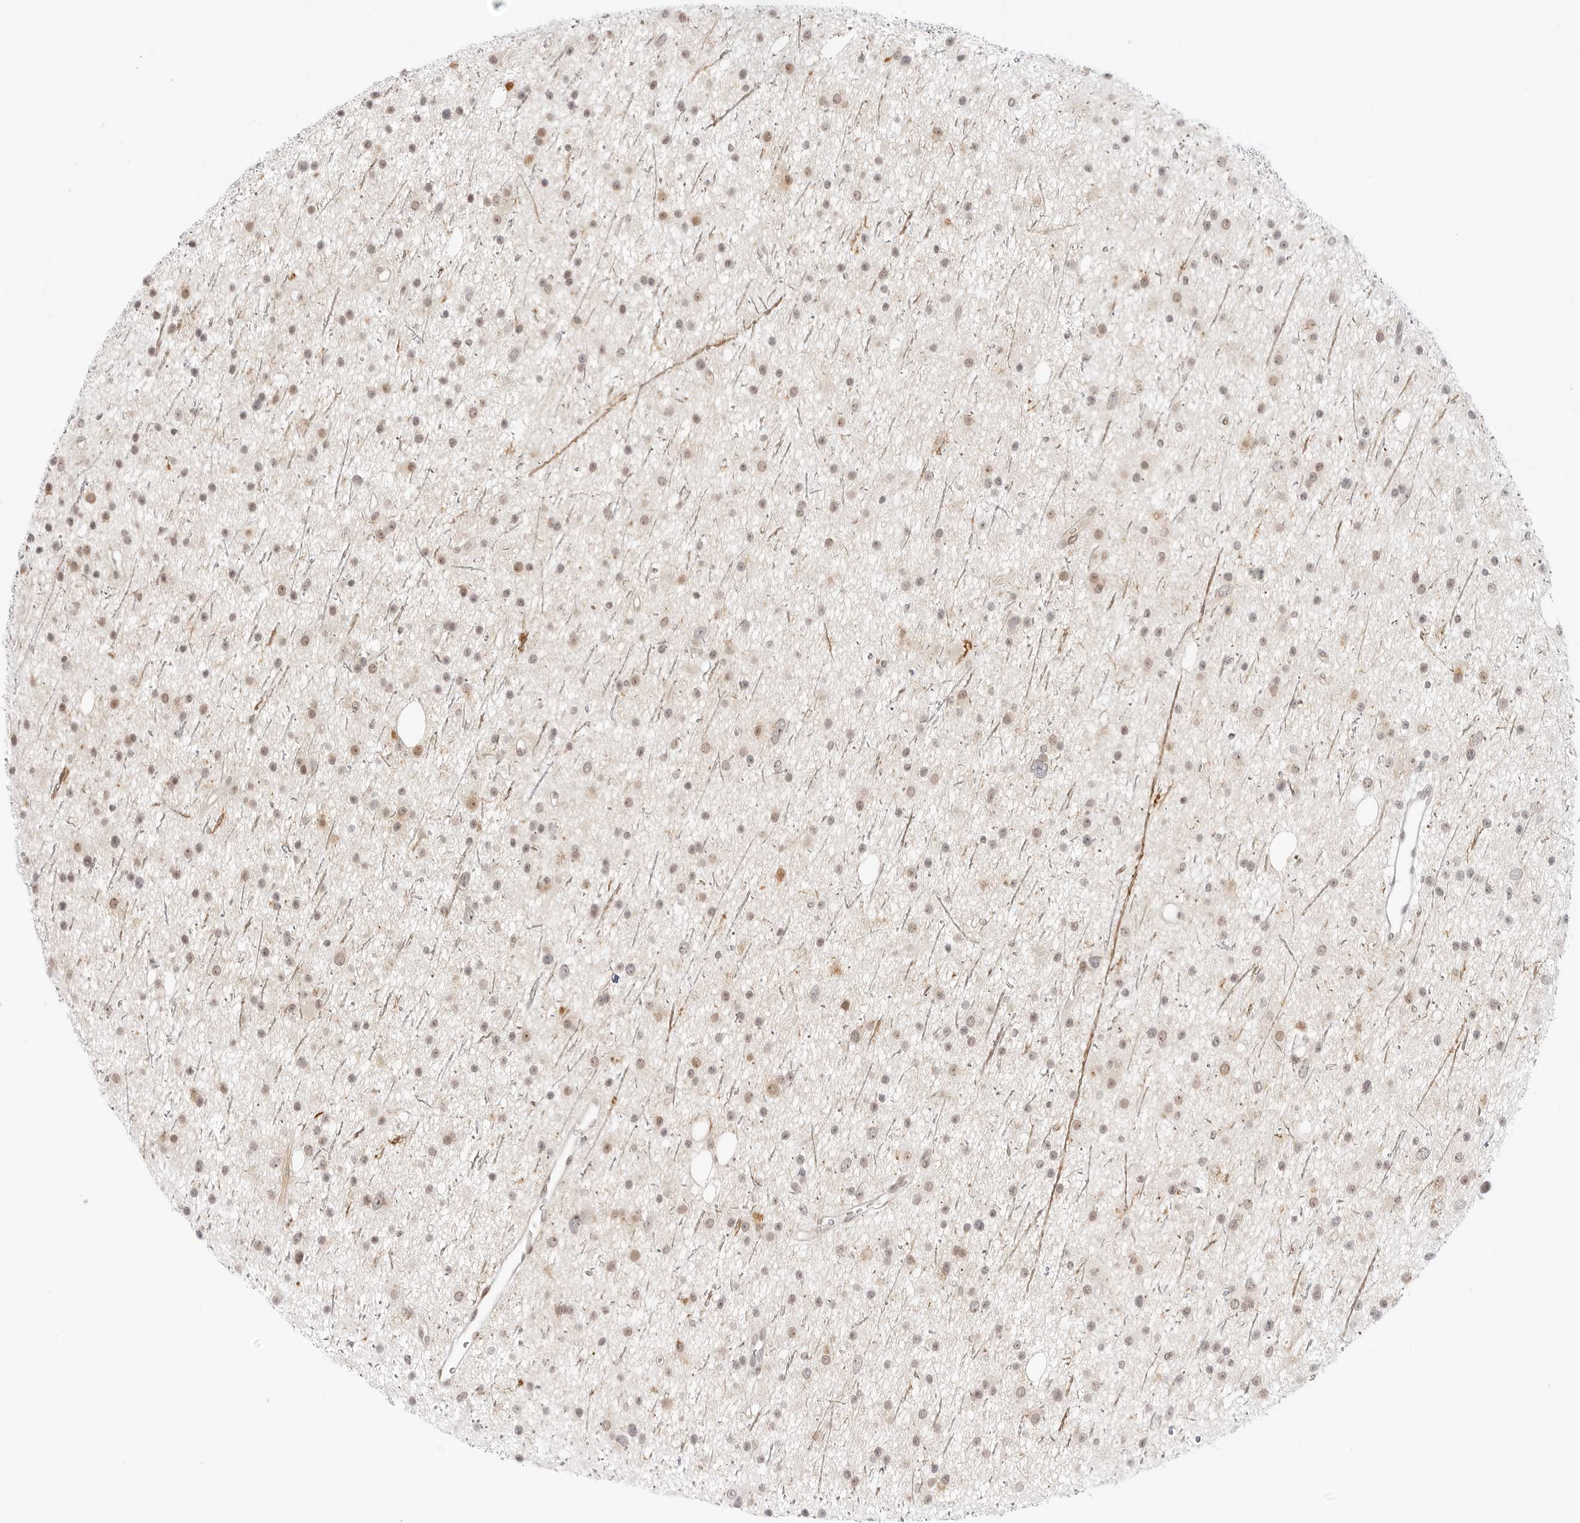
{"staining": {"intensity": "weak", "quantity": ">75%", "location": "nuclear"}, "tissue": "glioma", "cell_type": "Tumor cells", "image_type": "cancer", "snomed": [{"axis": "morphology", "description": "Glioma, malignant, Low grade"}, {"axis": "topography", "description": "Cerebral cortex"}], "caption": "Malignant low-grade glioma stained with DAB immunohistochemistry exhibits low levels of weak nuclear expression in approximately >75% of tumor cells.", "gene": "HIPK3", "patient": {"sex": "female", "age": 39}}